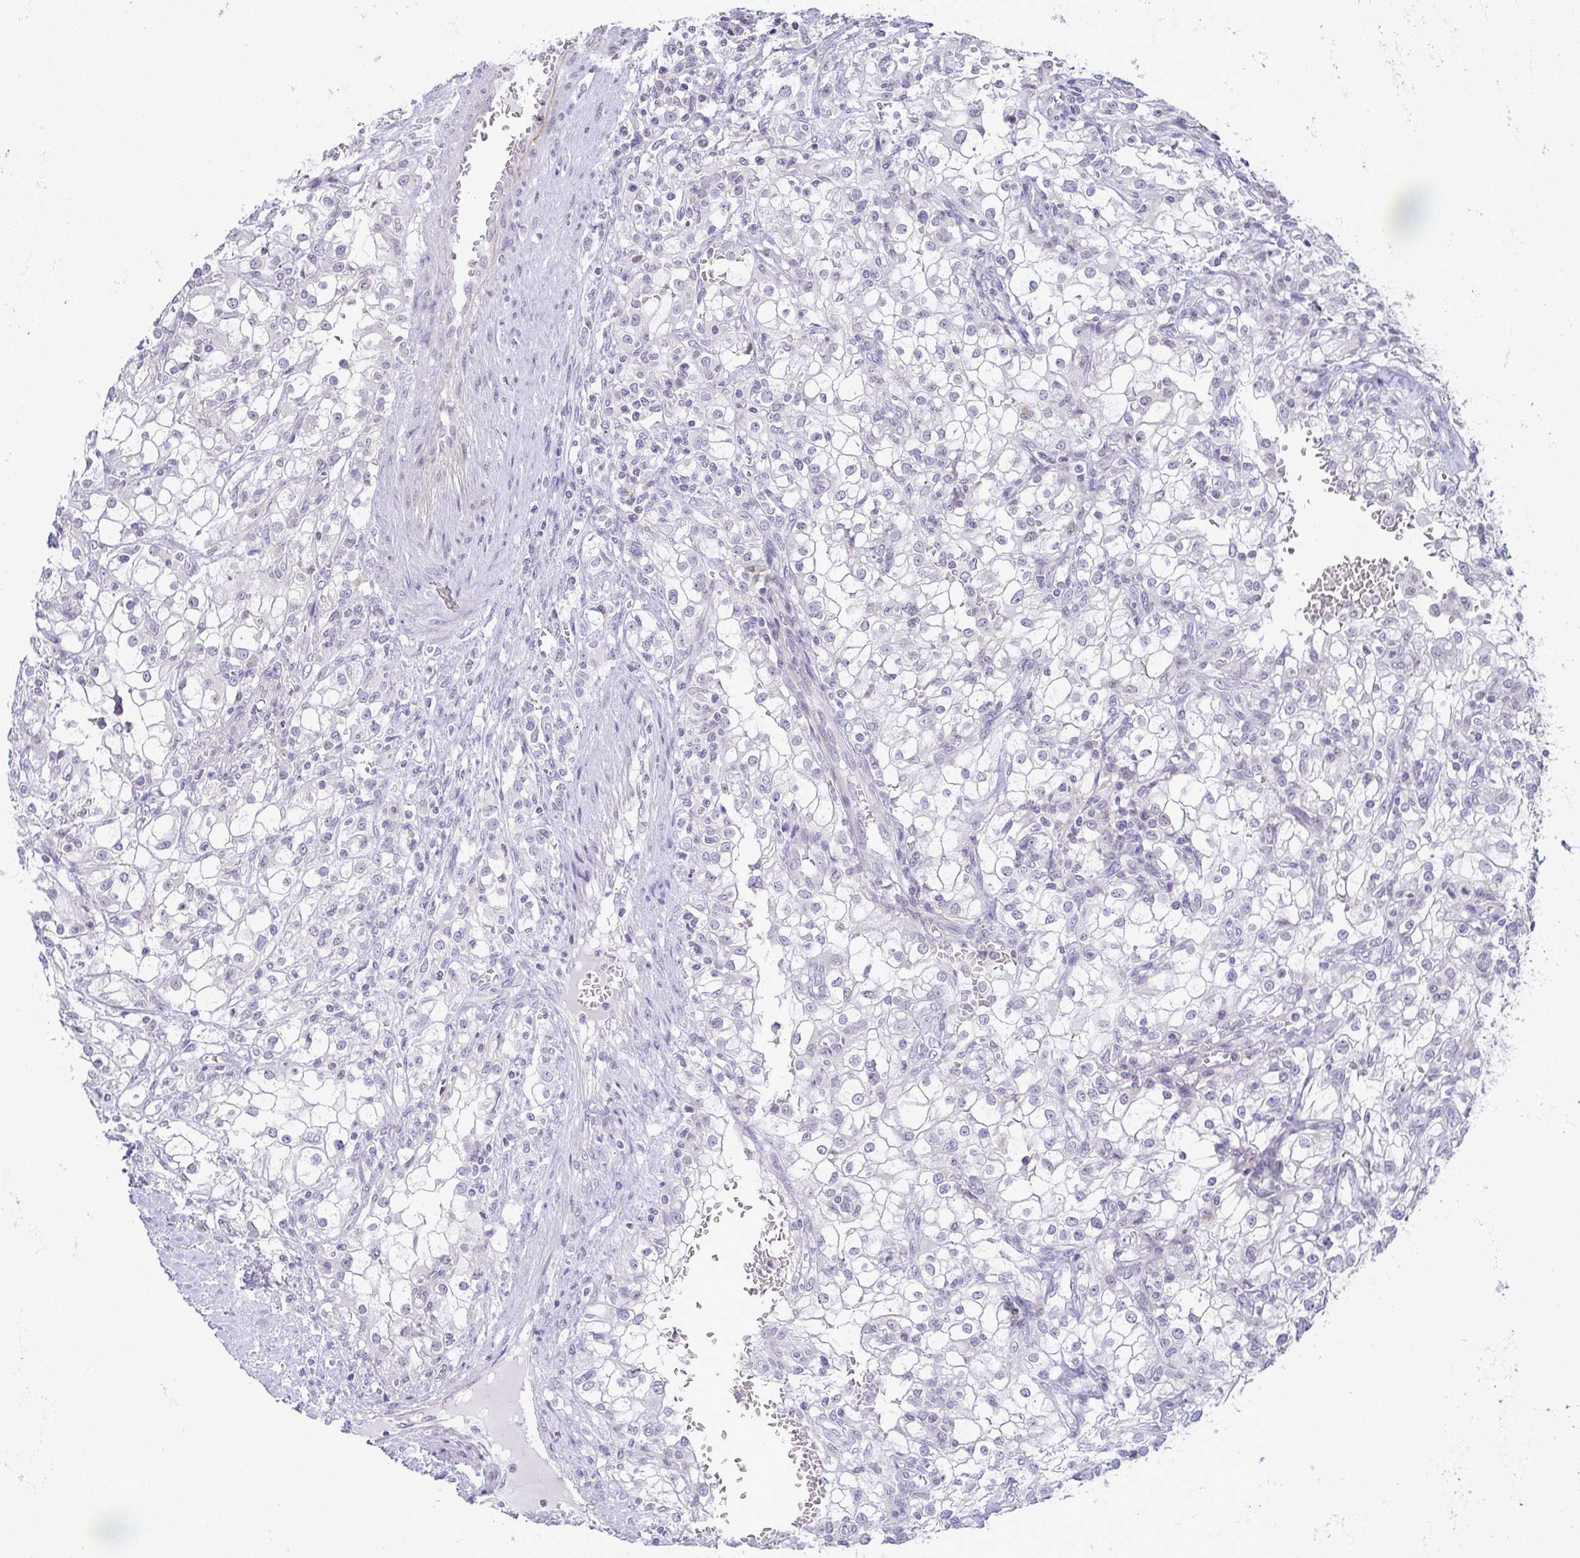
{"staining": {"intensity": "negative", "quantity": "none", "location": "none"}, "tissue": "renal cancer", "cell_type": "Tumor cells", "image_type": "cancer", "snomed": [{"axis": "morphology", "description": "Adenocarcinoma, NOS"}, {"axis": "topography", "description": "Kidney"}], "caption": "DAB (3,3'-diaminobenzidine) immunohistochemical staining of renal adenocarcinoma exhibits no significant expression in tumor cells.", "gene": "CACNA1S", "patient": {"sex": "female", "age": 74}}